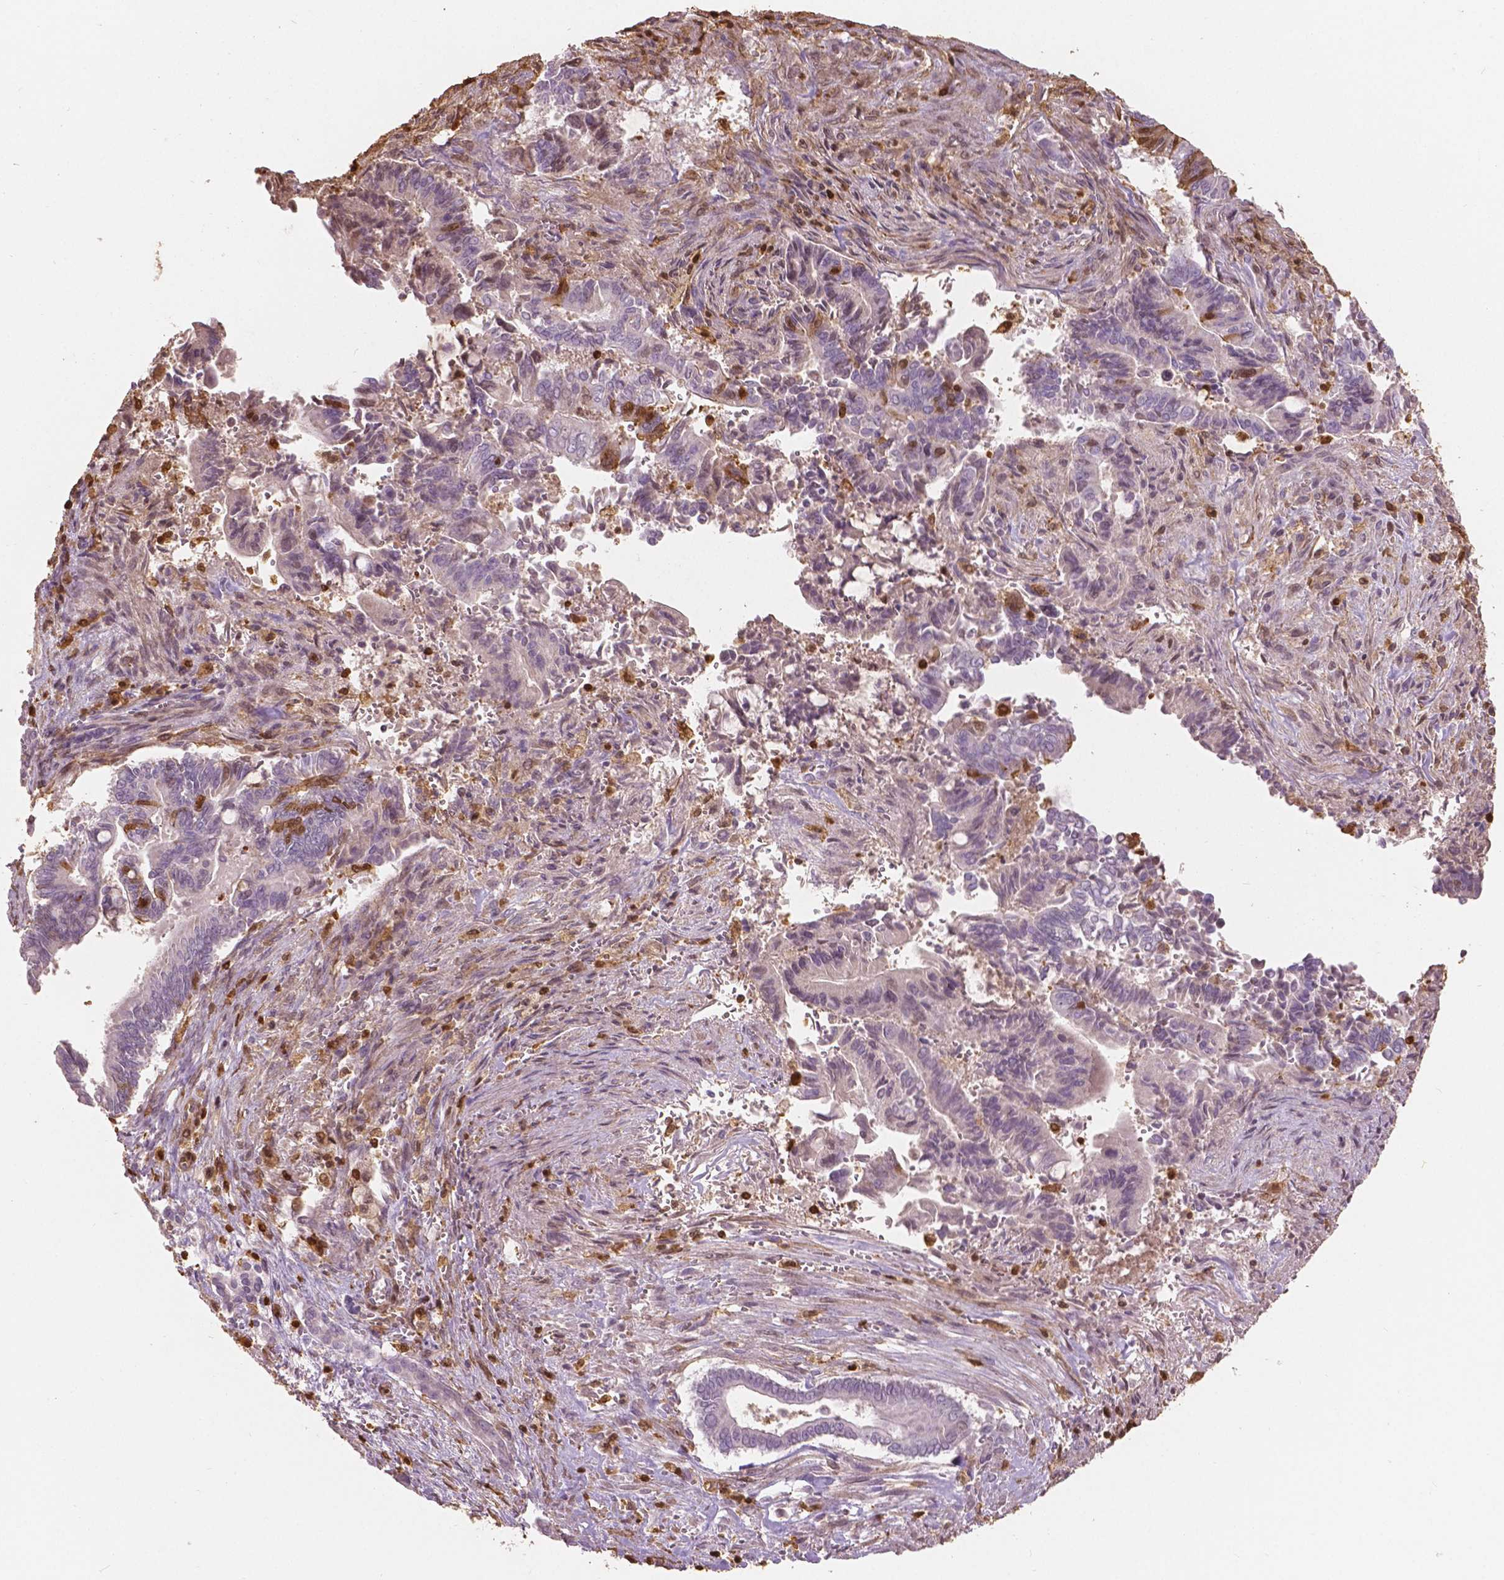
{"staining": {"intensity": "negative", "quantity": "none", "location": "none"}, "tissue": "pancreatic cancer", "cell_type": "Tumor cells", "image_type": "cancer", "snomed": [{"axis": "morphology", "description": "Adenocarcinoma, NOS"}, {"axis": "topography", "description": "Pancreas"}], "caption": "Tumor cells are negative for brown protein staining in pancreatic cancer. (DAB immunohistochemistry (IHC) with hematoxylin counter stain).", "gene": "S100A4", "patient": {"sex": "male", "age": 68}}